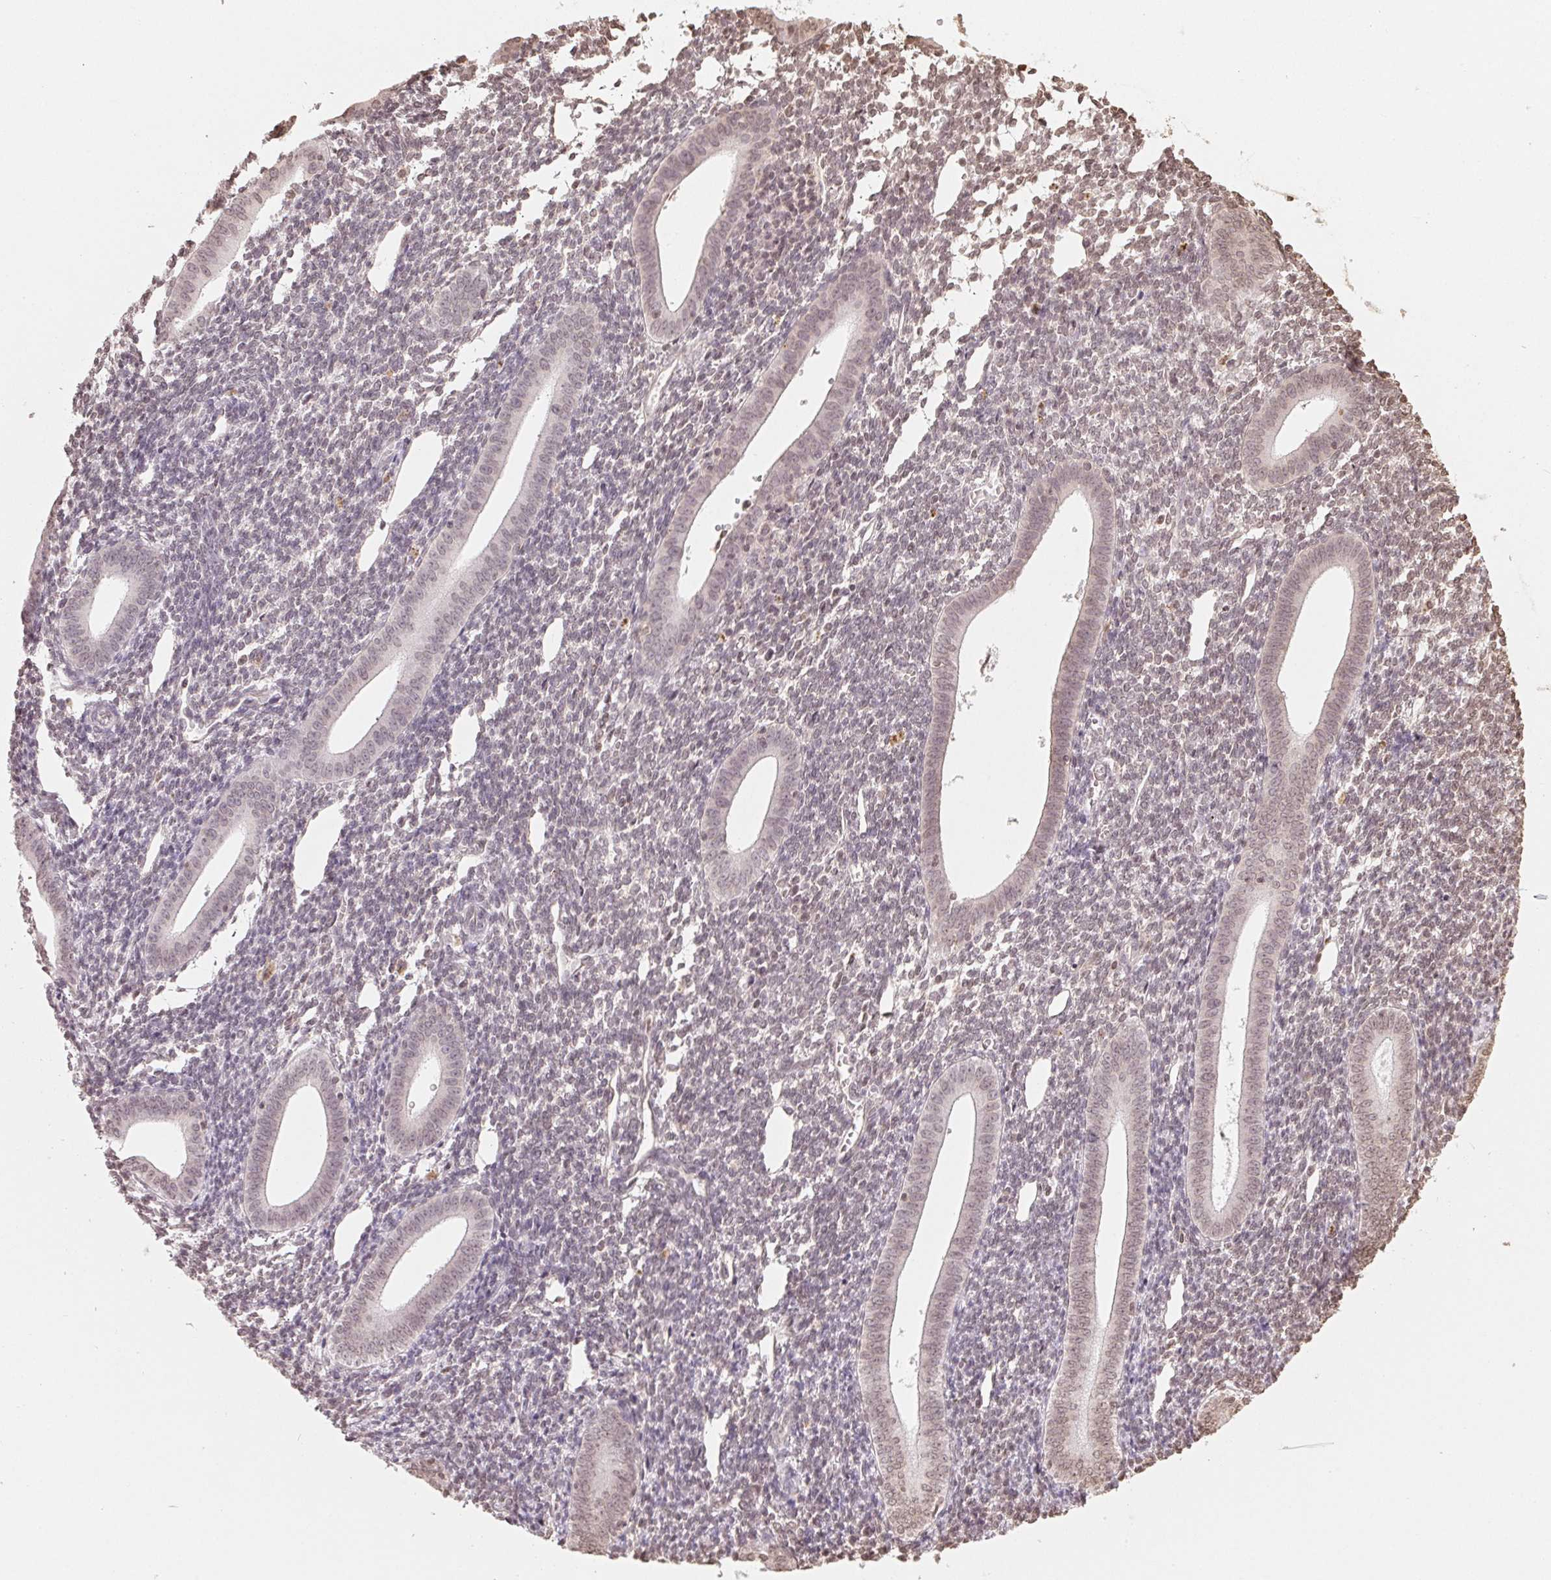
{"staining": {"intensity": "weak", "quantity": "25%-75%", "location": "nuclear"}, "tissue": "endometrium", "cell_type": "Cells in endometrial stroma", "image_type": "normal", "snomed": [{"axis": "morphology", "description": "Normal tissue, NOS"}, {"axis": "topography", "description": "Endometrium"}], "caption": "Normal endometrium reveals weak nuclear positivity in about 25%-75% of cells in endometrial stroma, visualized by immunohistochemistry. Nuclei are stained in blue.", "gene": "TBP", "patient": {"sex": "female", "age": 25}}